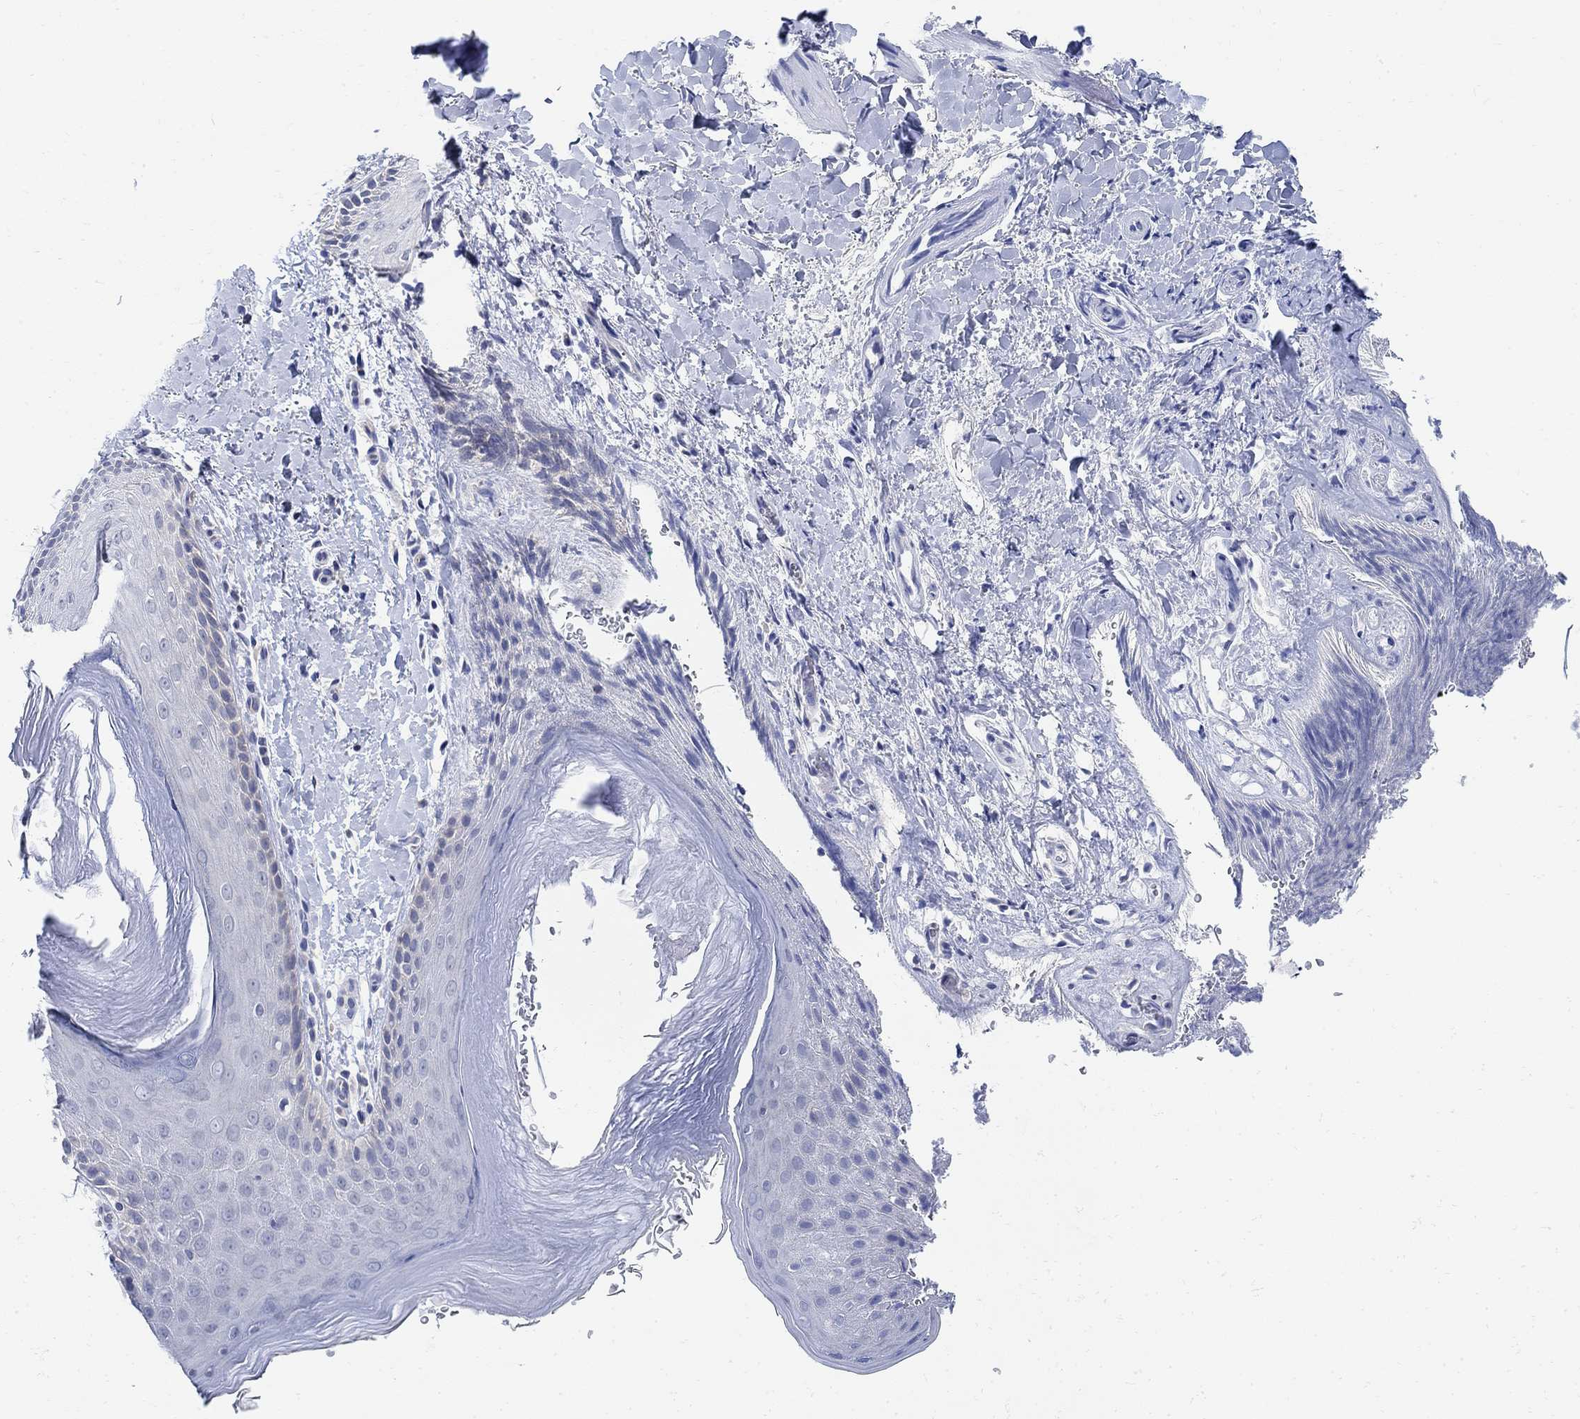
{"staining": {"intensity": "negative", "quantity": "none", "location": "none"}, "tissue": "skin", "cell_type": "Epidermal cells", "image_type": "normal", "snomed": [{"axis": "morphology", "description": "Normal tissue, NOS"}, {"axis": "topography", "description": "Anal"}], "caption": "This is an immunohistochemistry histopathology image of unremarkable human skin. There is no staining in epidermal cells.", "gene": "PHF21B", "patient": {"sex": "male", "age": 36}}